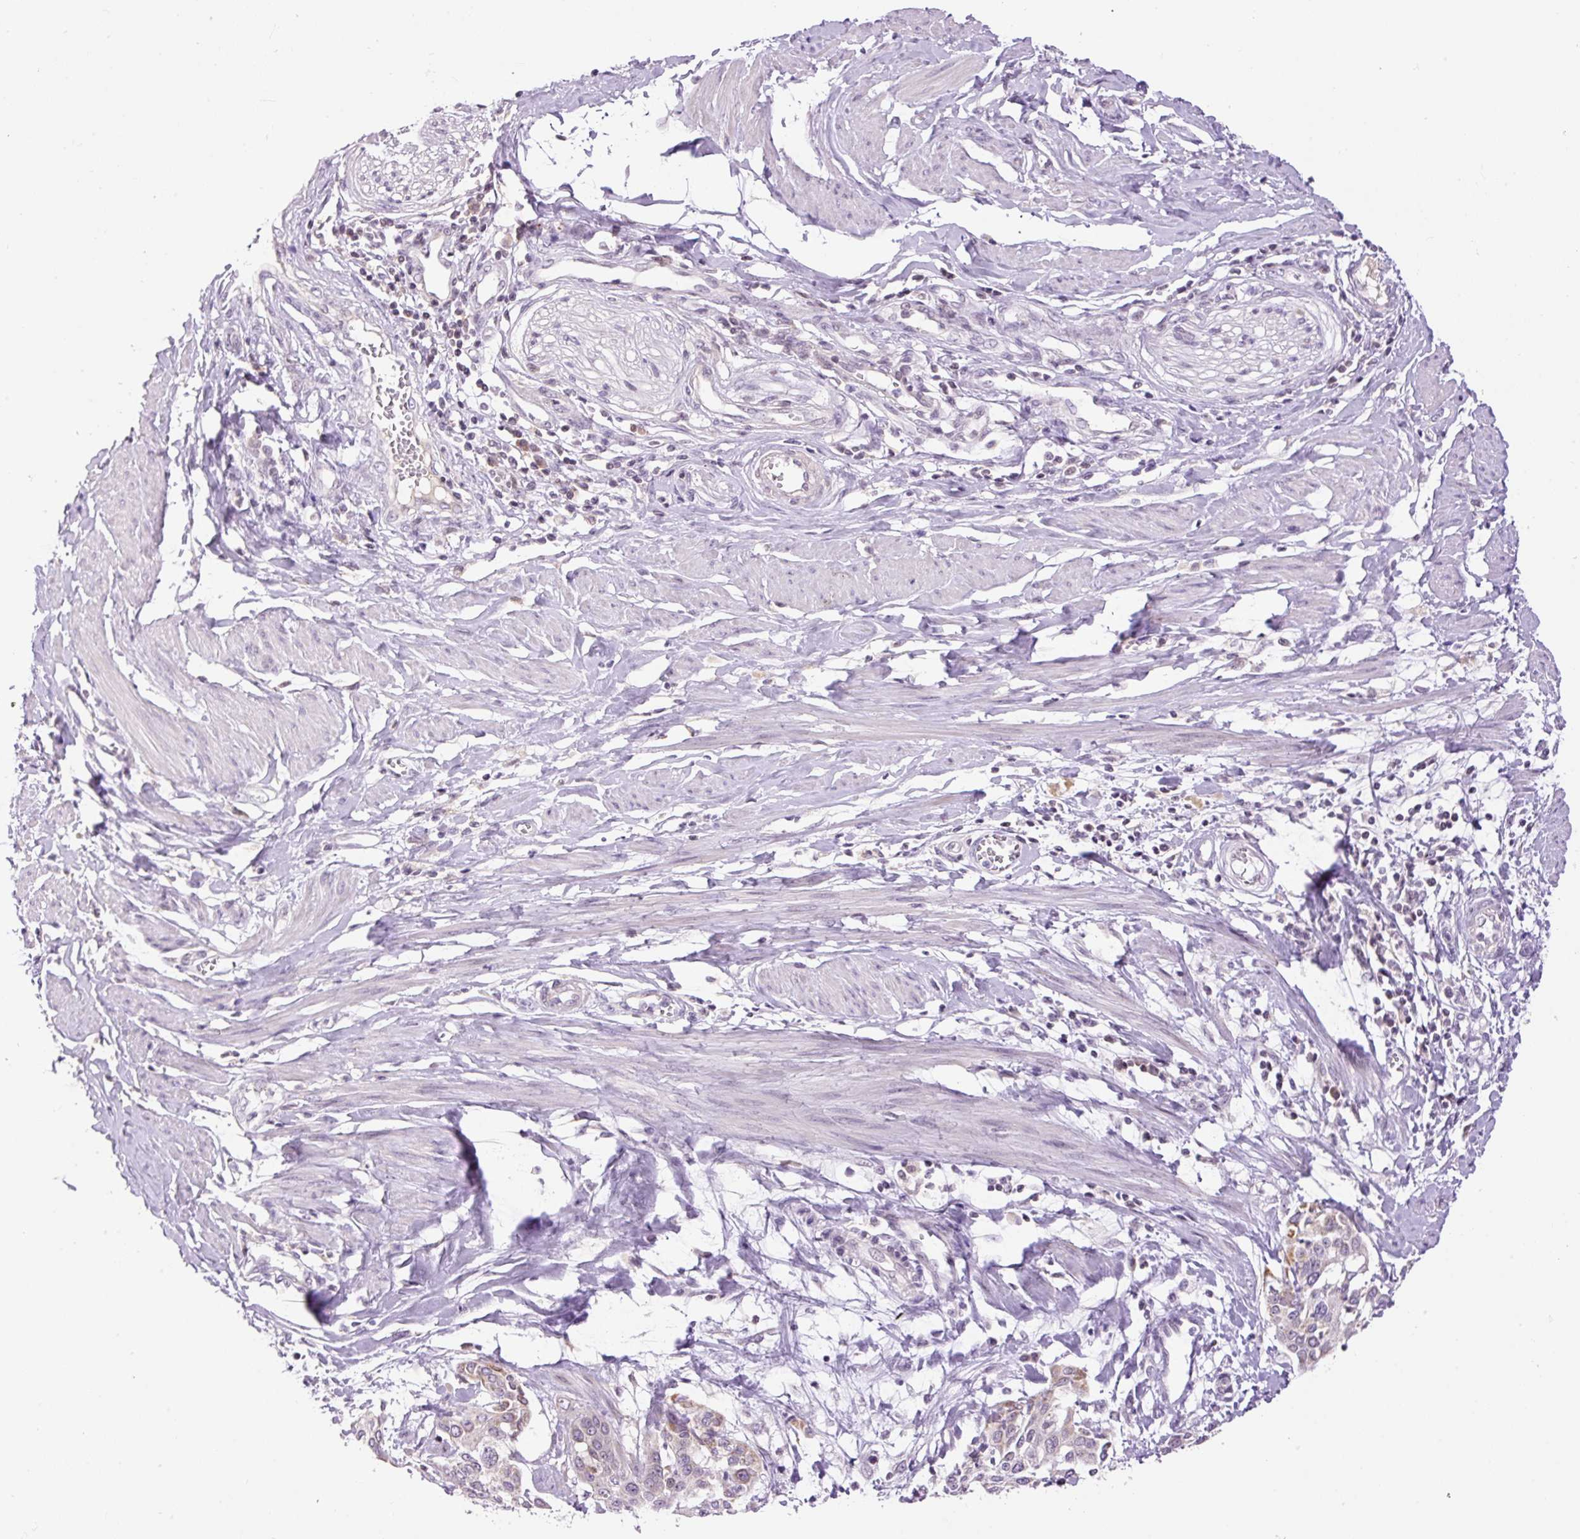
{"staining": {"intensity": "negative", "quantity": "none", "location": "none"}, "tissue": "cervical cancer", "cell_type": "Tumor cells", "image_type": "cancer", "snomed": [{"axis": "morphology", "description": "Squamous cell carcinoma, NOS"}, {"axis": "topography", "description": "Cervix"}], "caption": "A high-resolution photomicrograph shows IHC staining of cervical cancer (squamous cell carcinoma), which exhibits no significant expression in tumor cells.", "gene": "ABHD11", "patient": {"sex": "female", "age": 44}}